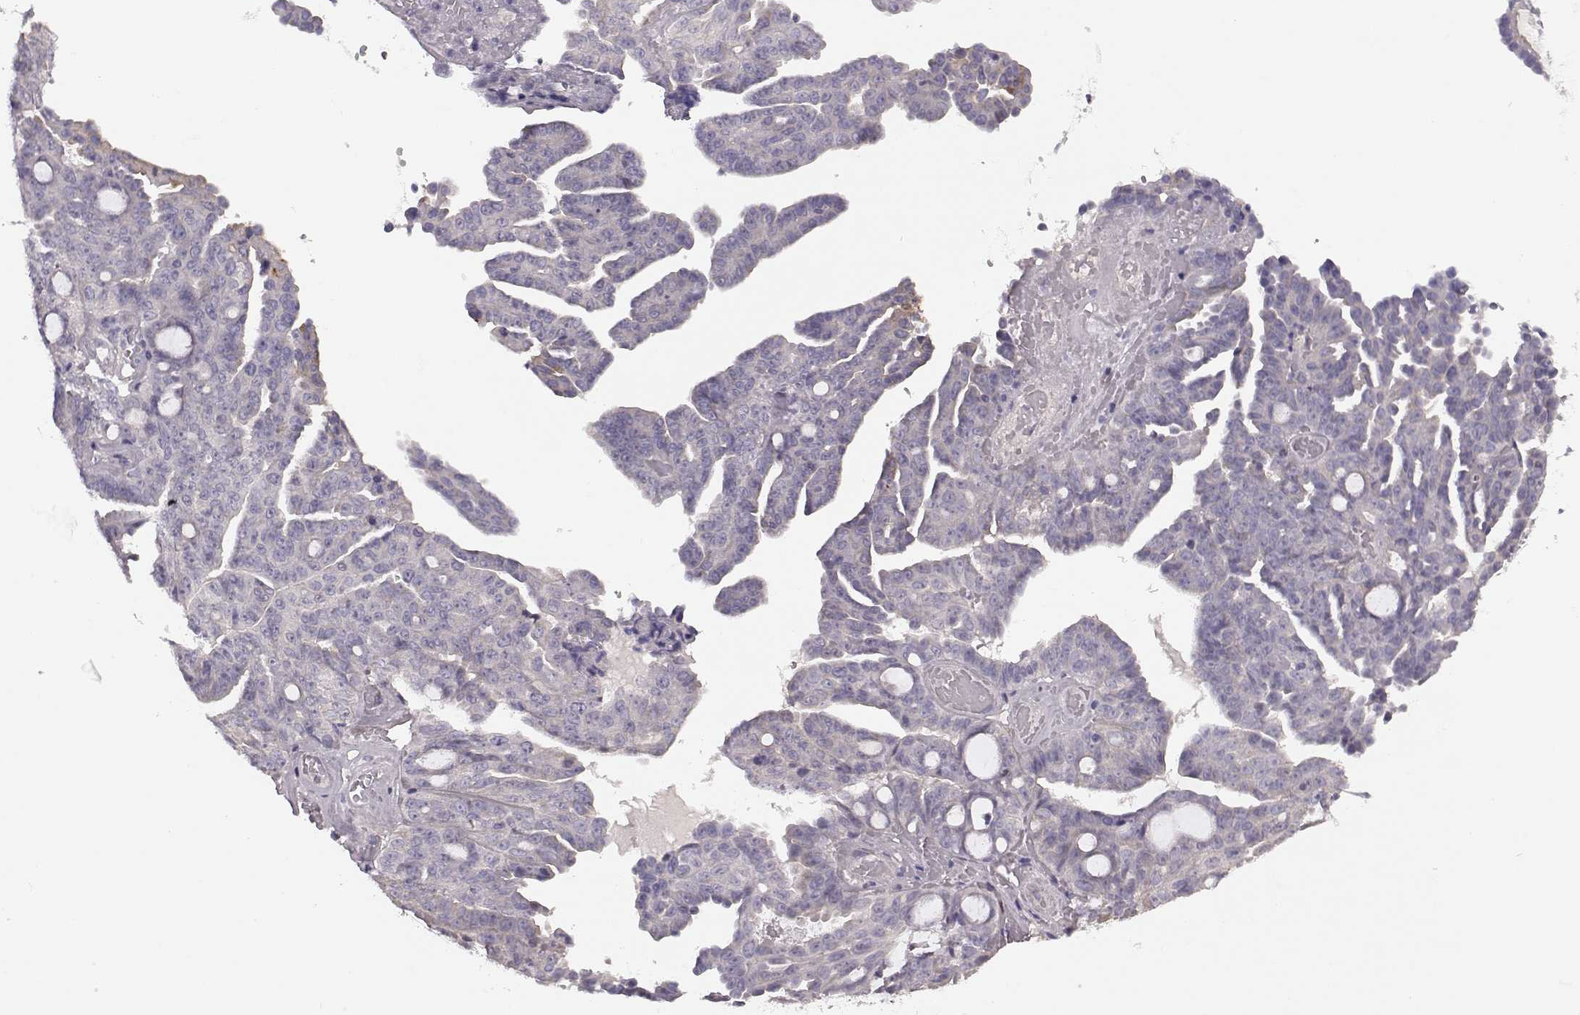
{"staining": {"intensity": "negative", "quantity": "none", "location": "none"}, "tissue": "ovarian cancer", "cell_type": "Tumor cells", "image_type": "cancer", "snomed": [{"axis": "morphology", "description": "Cystadenocarcinoma, serous, NOS"}, {"axis": "topography", "description": "Ovary"}], "caption": "There is no significant staining in tumor cells of ovarian serous cystadenocarcinoma.", "gene": "GRK1", "patient": {"sex": "female", "age": 71}}